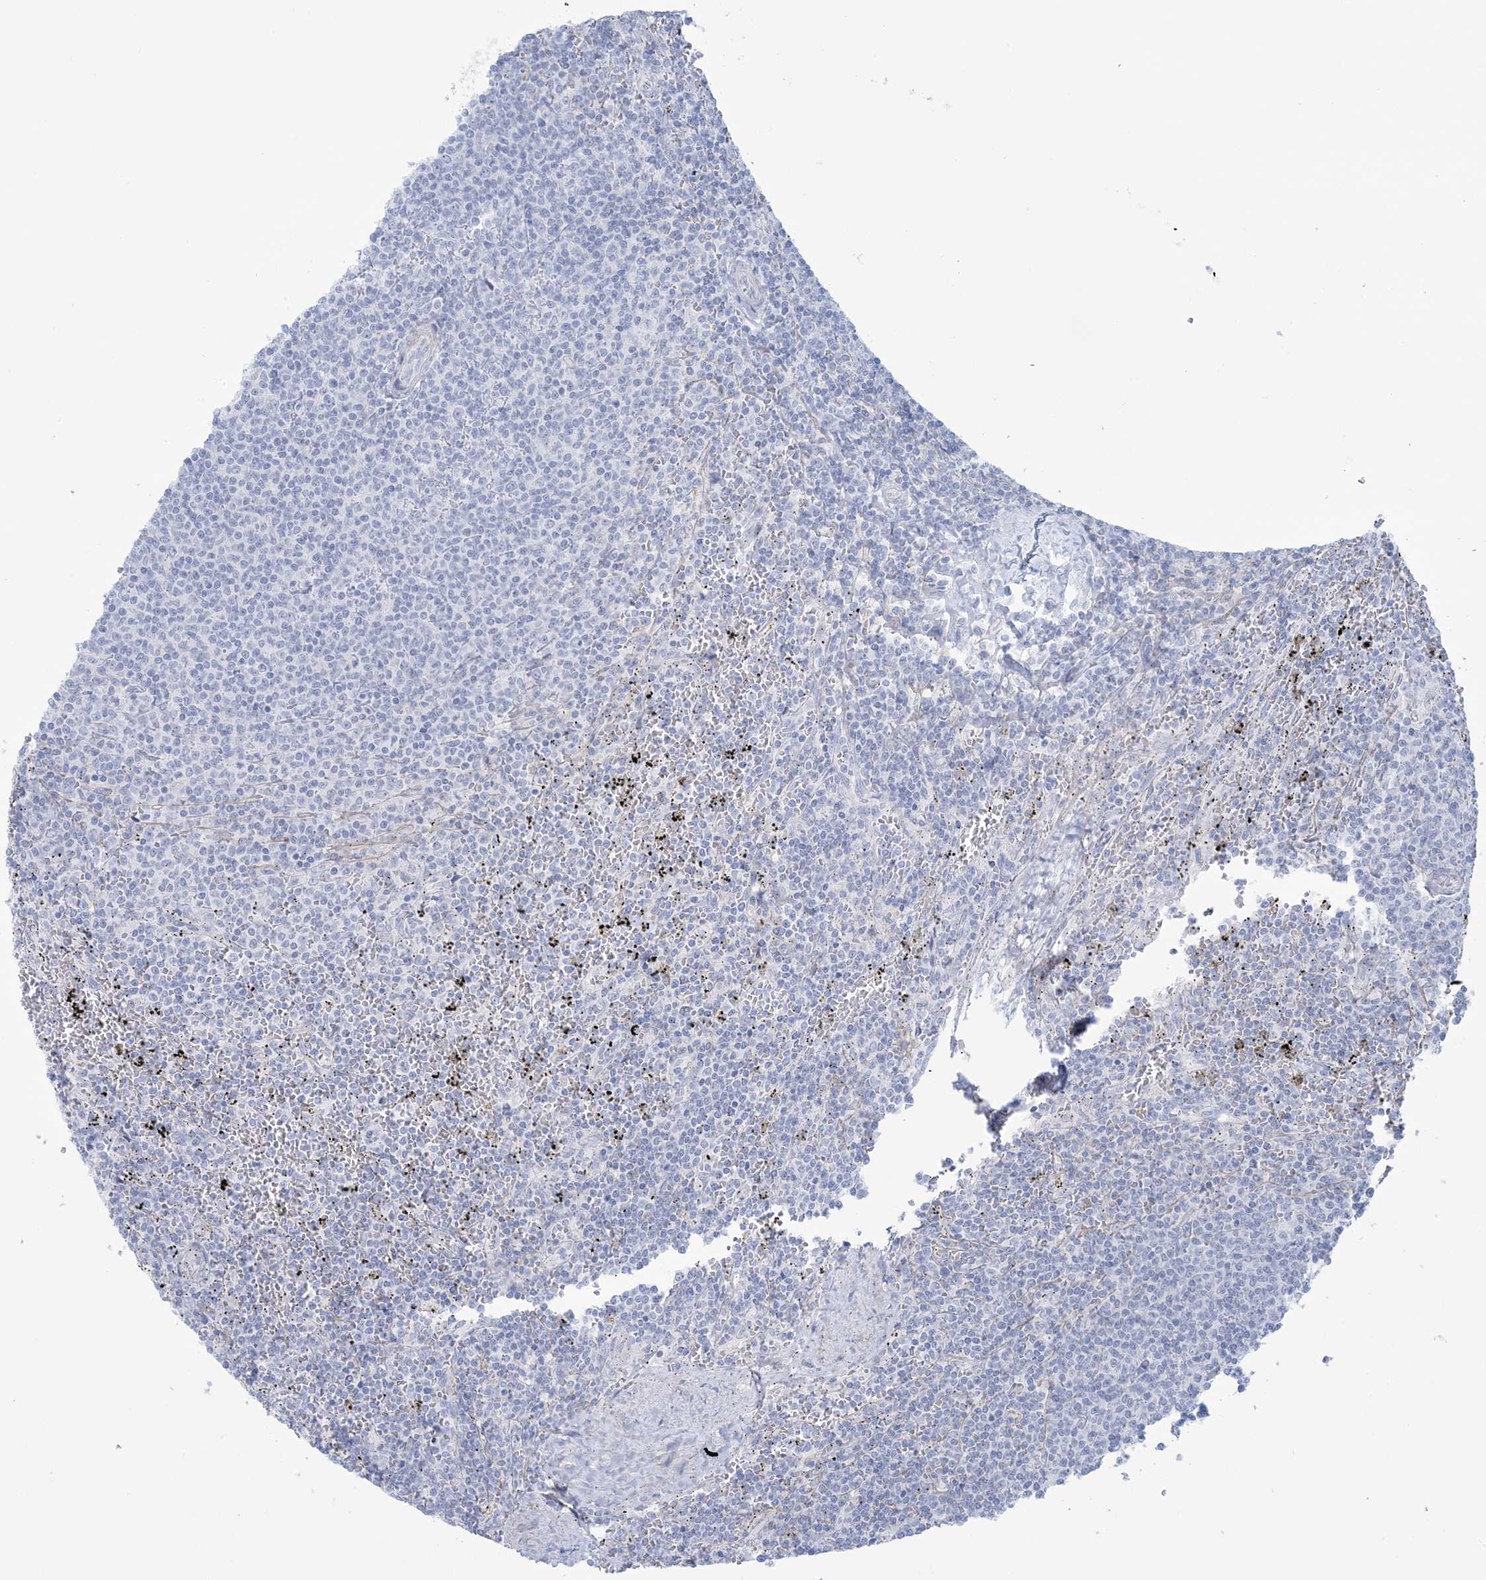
{"staining": {"intensity": "negative", "quantity": "none", "location": "none"}, "tissue": "lymphoma", "cell_type": "Tumor cells", "image_type": "cancer", "snomed": [{"axis": "morphology", "description": "Malignant lymphoma, non-Hodgkin's type, Low grade"}, {"axis": "topography", "description": "Spleen"}], "caption": "IHC of malignant lymphoma, non-Hodgkin's type (low-grade) reveals no staining in tumor cells.", "gene": "AGXT", "patient": {"sex": "female", "age": 50}}